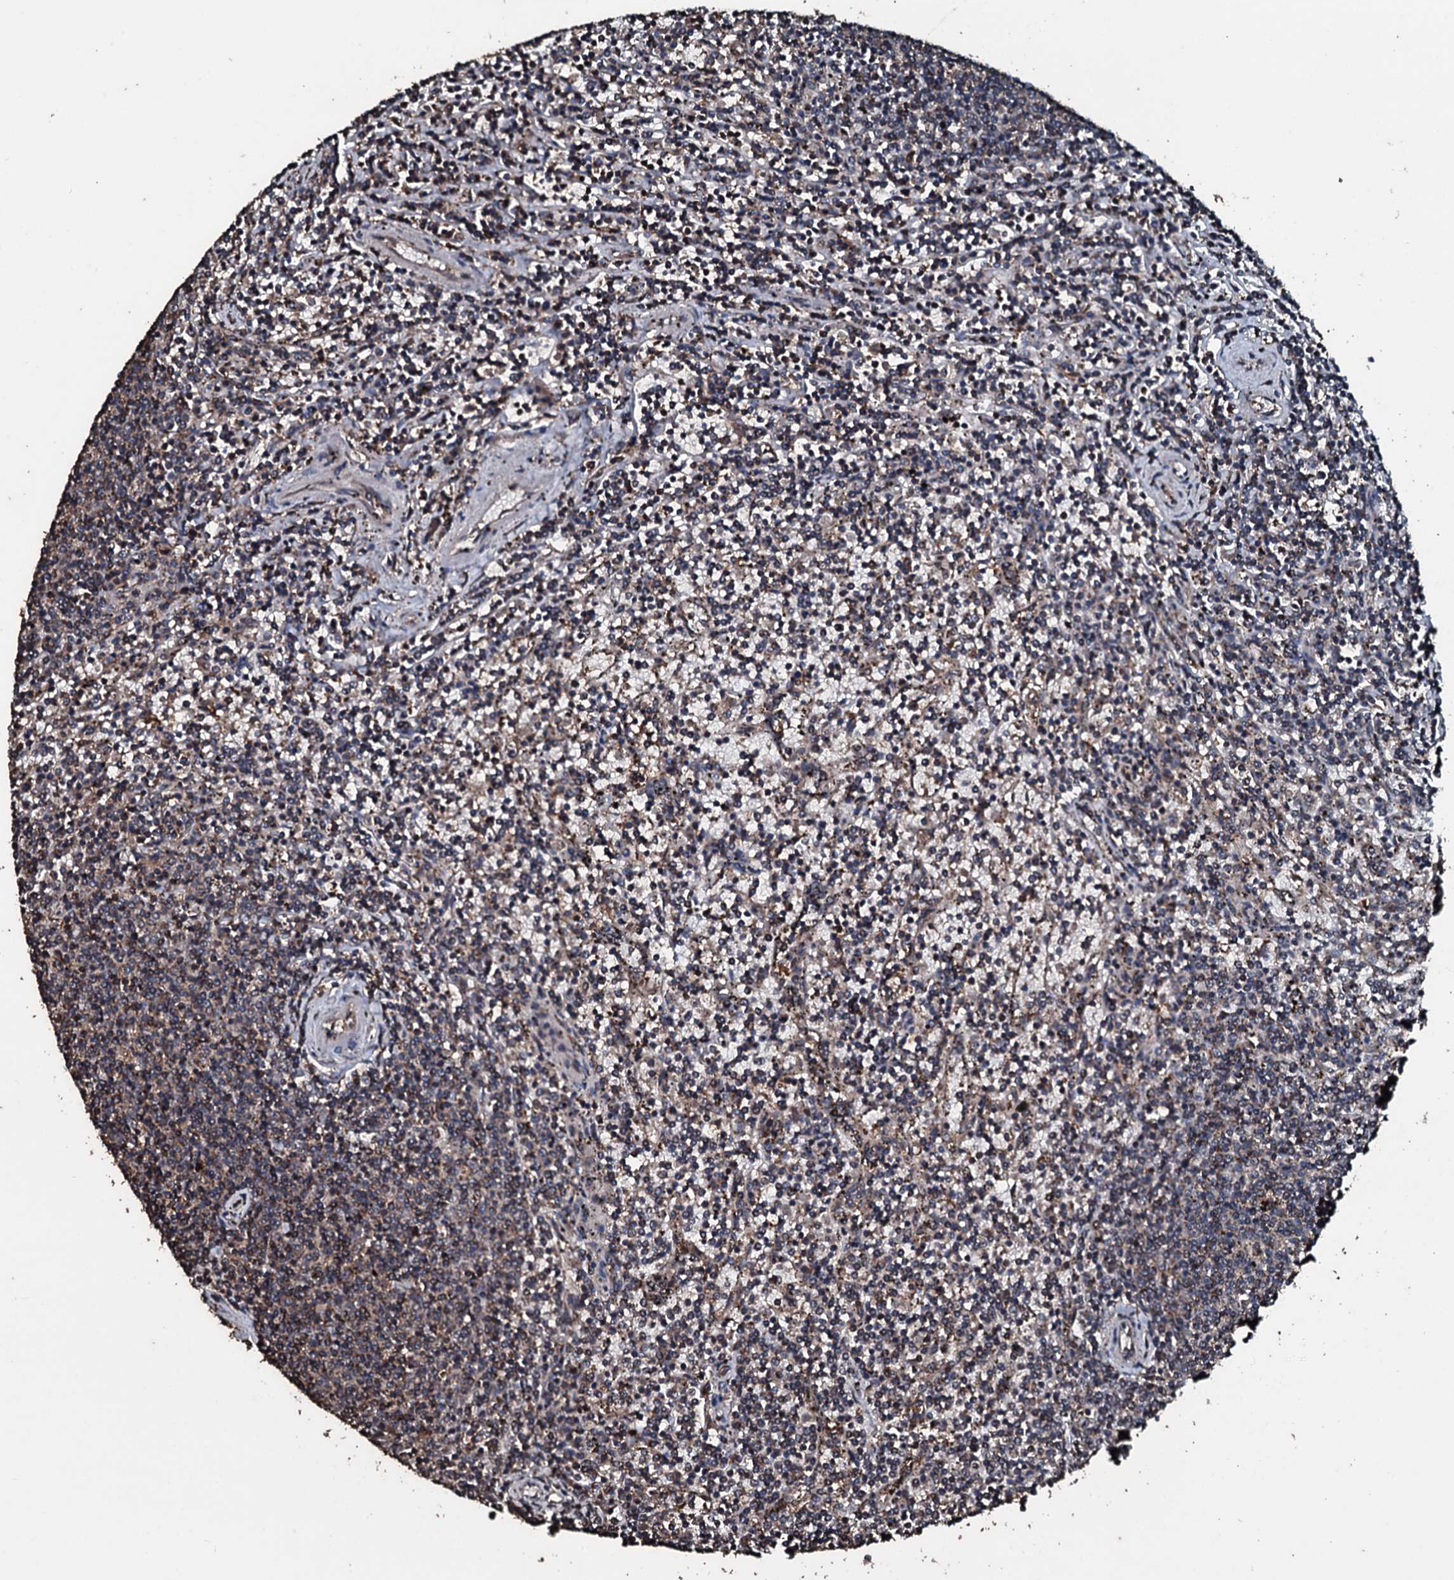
{"staining": {"intensity": "weak", "quantity": "<25%", "location": "cytoplasmic/membranous"}, "tissue": "lymphoma", "cell_type": "Tumor cells", "image_type": "cancer", "snomed": [{"axis": "morphology", "description": "Malignant lymphoma, non-Hodgkin's type, Low grade"}, {"axis": "topography", "description": "Spleen"}], "caption": "The histopathology image demonstrates no staining of tumor cells in malignant lymphoma, non-Hodgkin's type (low-grade). (DAB IHC visualized using brightfield microscopy, high magnification).", "gene": "FAAP24", "patient": {"sex": "female", "age": 50}}